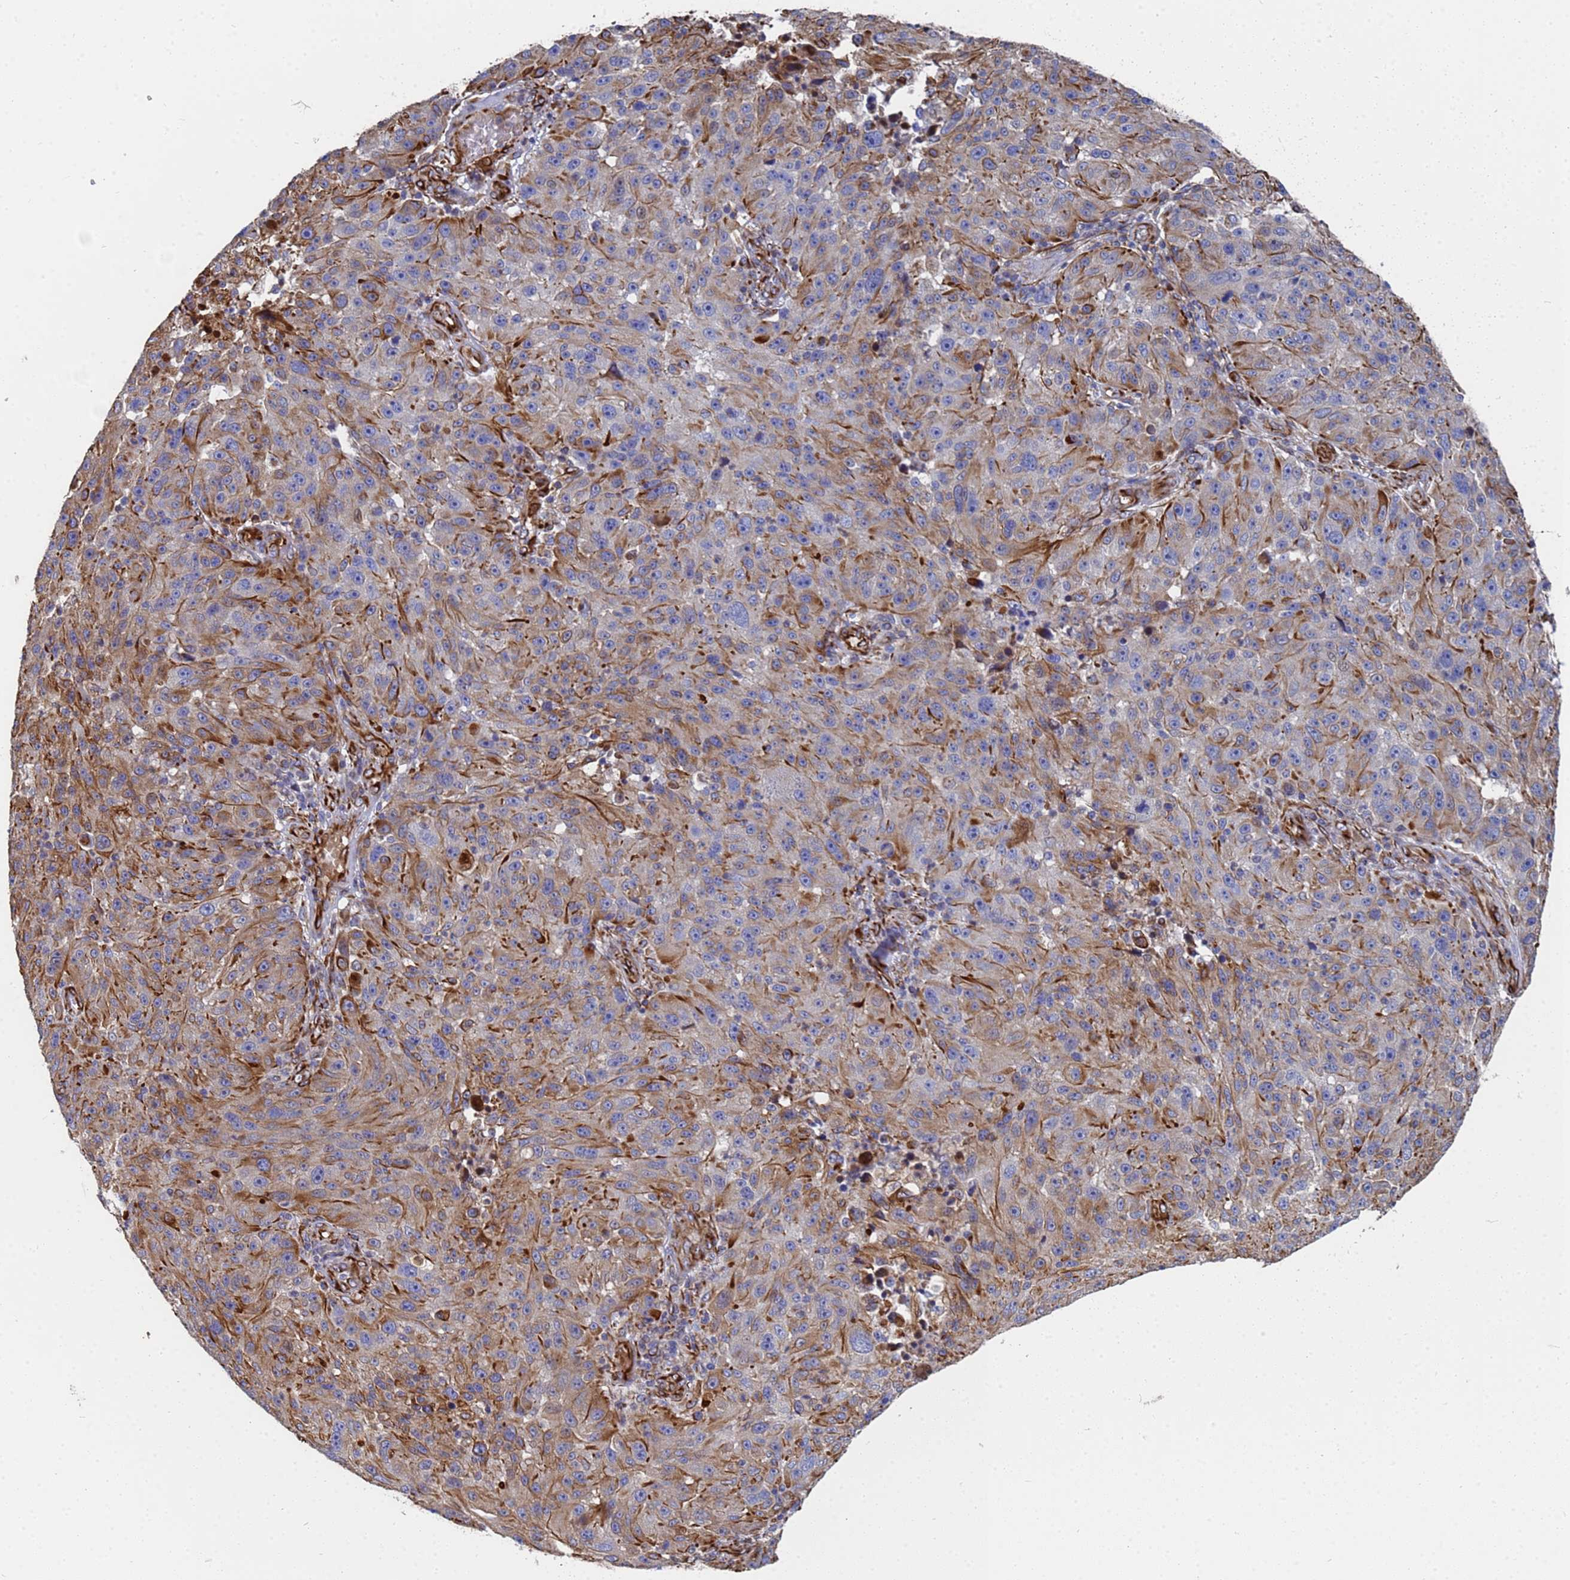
{"staining": {"intensity": "moderate", "quantity": ">75%", "location": "cytoplasmic/membranous"}, "tissue": "melanoma", "cell_type": "Tumor cells", "image_type": "cancer", "snomed": [{"axis": "morphology", "description": "Malignant melanoma, NOS"}, {"axis": "topography", "description": "Skin"}], "caption": "A brown stain highlights moderate cytoplasmic/membranous staining of a protein in melanoma tumor cells. (IHC, brightfield microscopy, high magnification).", "gene": "SYT13", "patient": {"sex": "male", "age": 53}}